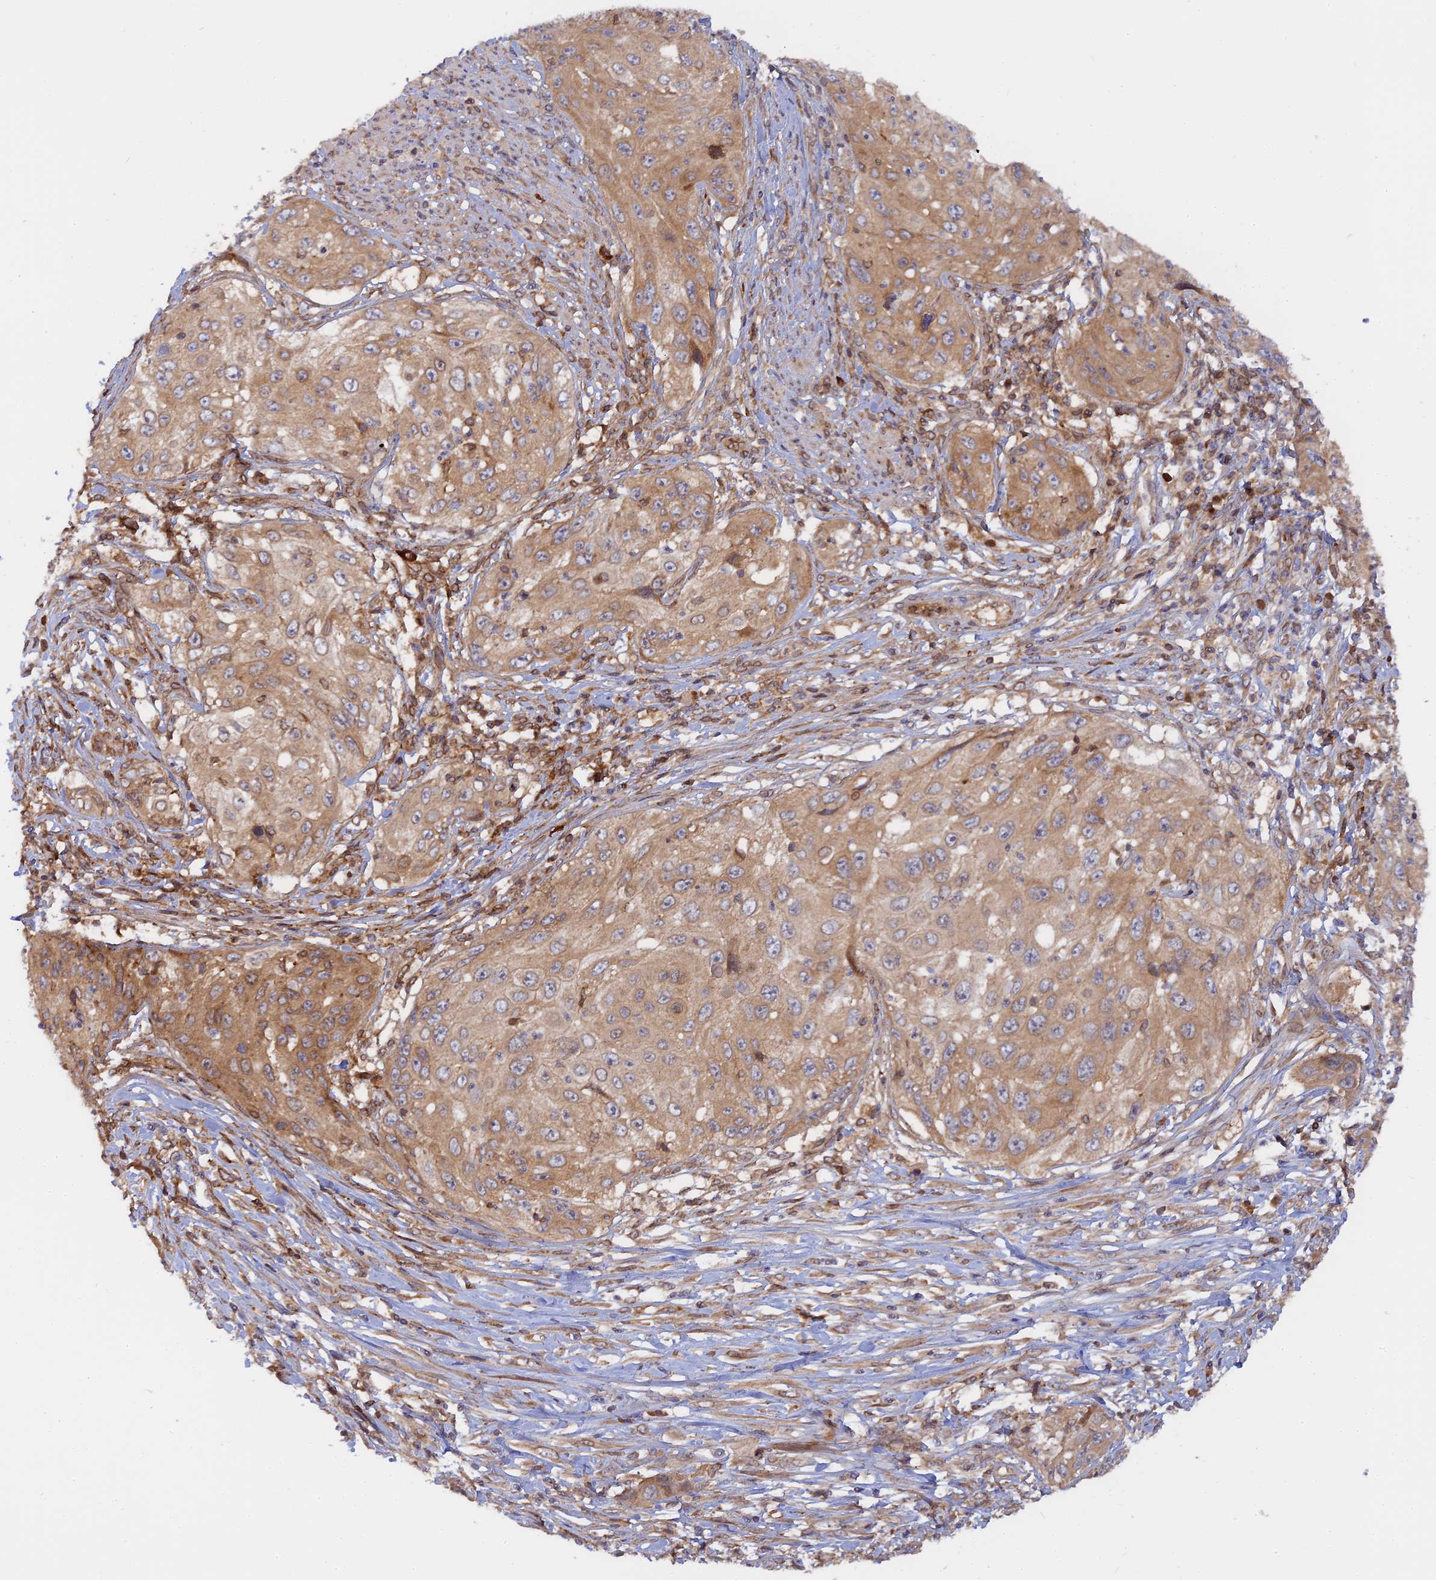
{"staining": {"intensity": "weak", "quantity": ">75%", "location": "cytoplasmic/membranous"}, "tissue": "cervical cancer", "cell_type": "Tumor cells", "image_type": "cancer", "snomed": [{"axis": "morphology", "description": "Squamous cell carcinoma, NOS"}, {"axis": "topography", "description": "Cervix"}], "caption": "A high-resolution image shows immunohistochemistry staining of cervical squamous cell carcinoma, which demonstrates weak cytoplasmic/membranous expression in about >75% of tumor cells. (Brightfield microscopy of DAB IHC at high magnification).", "gene": "IL21R", "patient": {"sex": "female", "age": 42}}